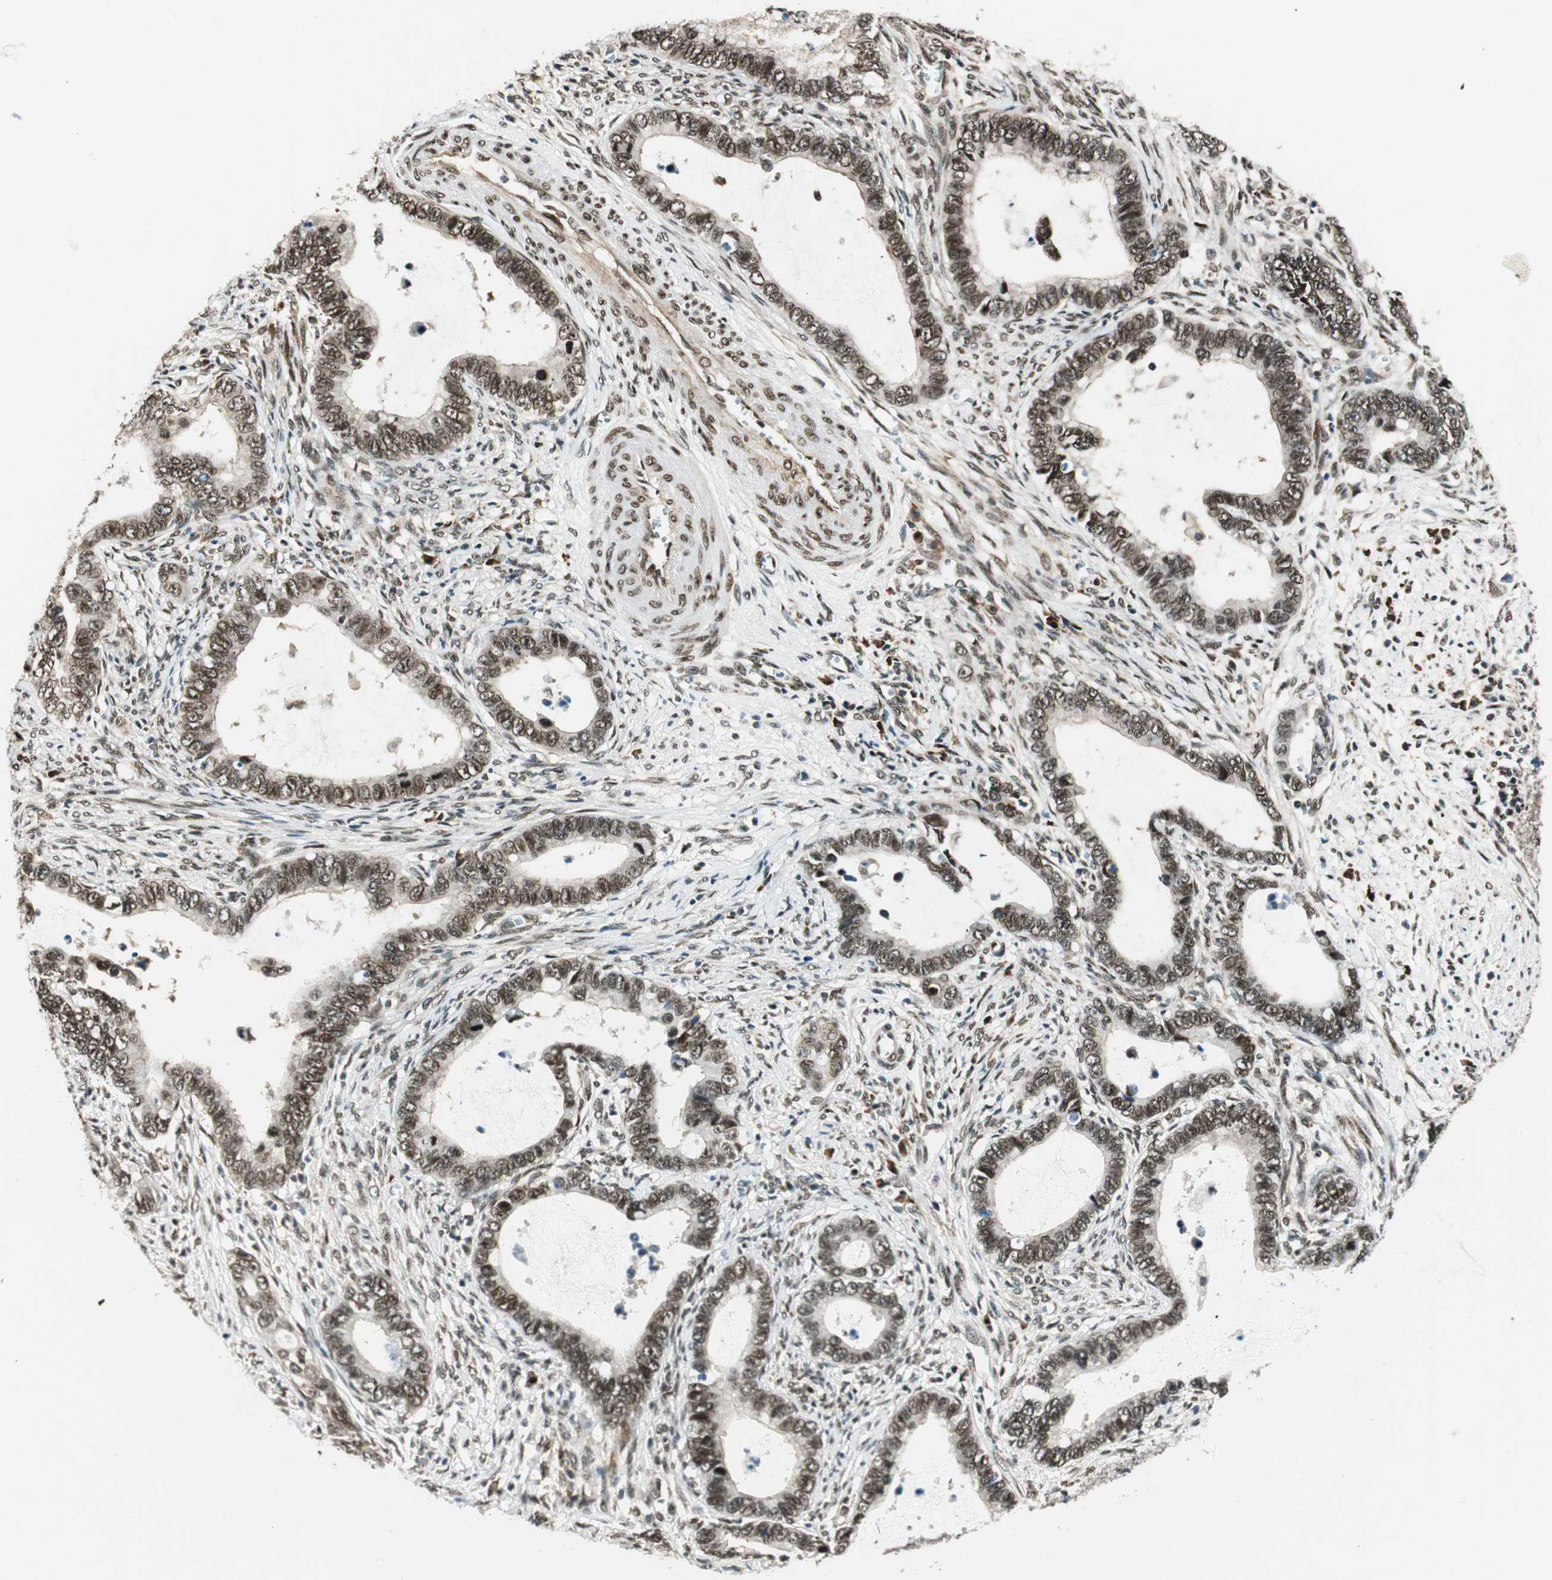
{"staining": {"intensity": "moderate", "quantity": ">75%", "location": "nuclear"}, "tissue": "cervical cancer", "cell_type": "Tumor cells", "image_type": "cancer", "snomed": [{"axis": "morphology", "description": "Adenocarcinoma, NOS"}, {"axis": "topography", "description": "Cervix"}], "caption": "Cervical cancer (adenocarcinoma) was stained to show a protein in brown. There is medium levels of moderate nuclear expression in approximately >75% of tumor cells.", "gene": "RING1", "patient": {"sex": "female", "age": 44}}